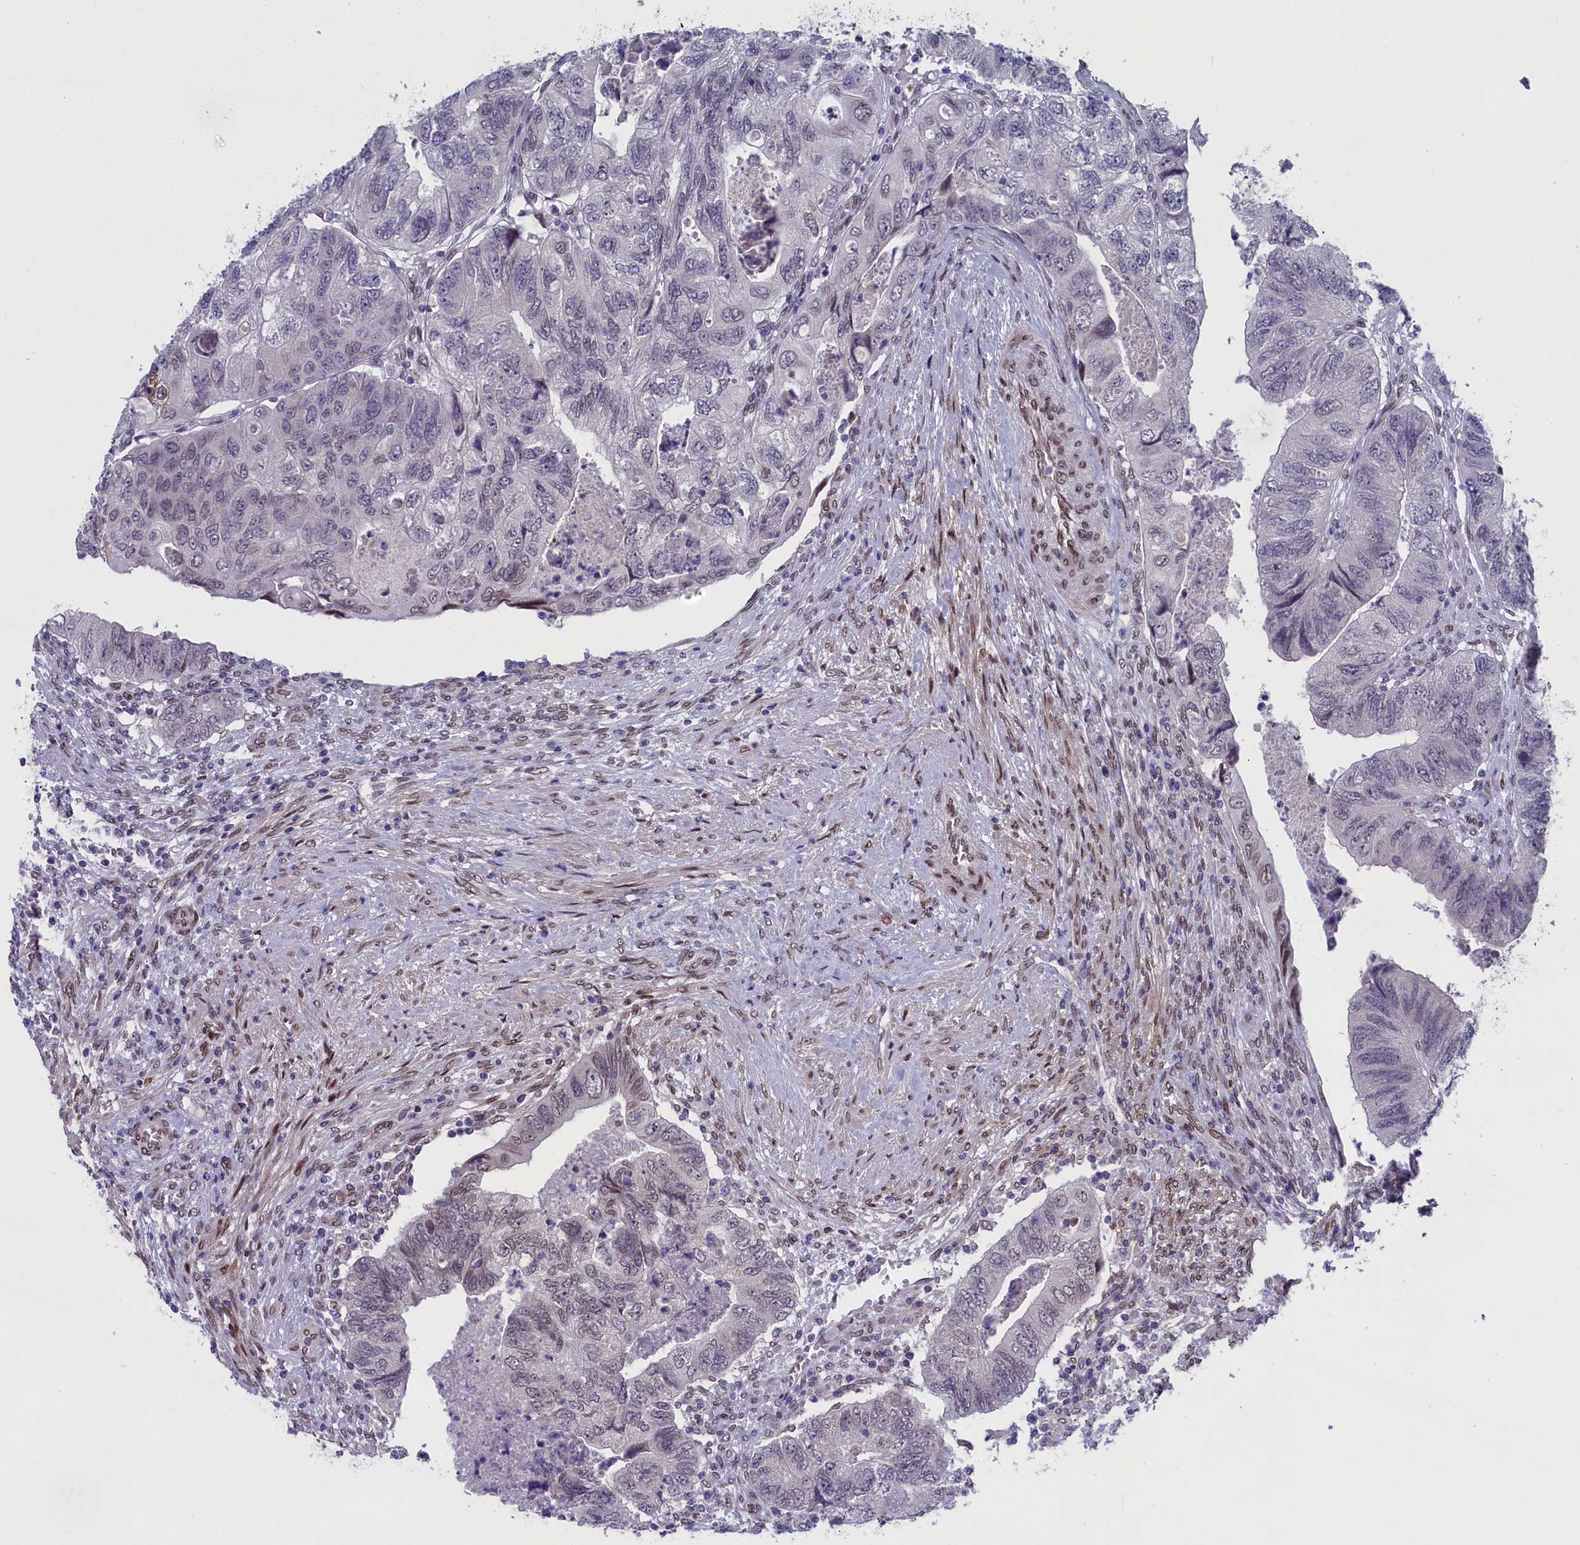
{"staining": {"intensity": "negative", "quantity": "none", "location": "none"}, "tissue": "colorectal cancer", "cell_type": "Tumor cells", "image_type": "cancer", "snomed": [{"axis": "morphology", "description": "Adenocarcinoma, NOS"}, {"axis": "topography", "description": "Rectum"}], "caption": "Human colorectal cancer (adenocarcinoma) stained for a protein using immunohistochemistry (IHC) displays no expression in tumor cells.", "gene": "GPSM1", "patient": {"sex": "male", "age": 63}}